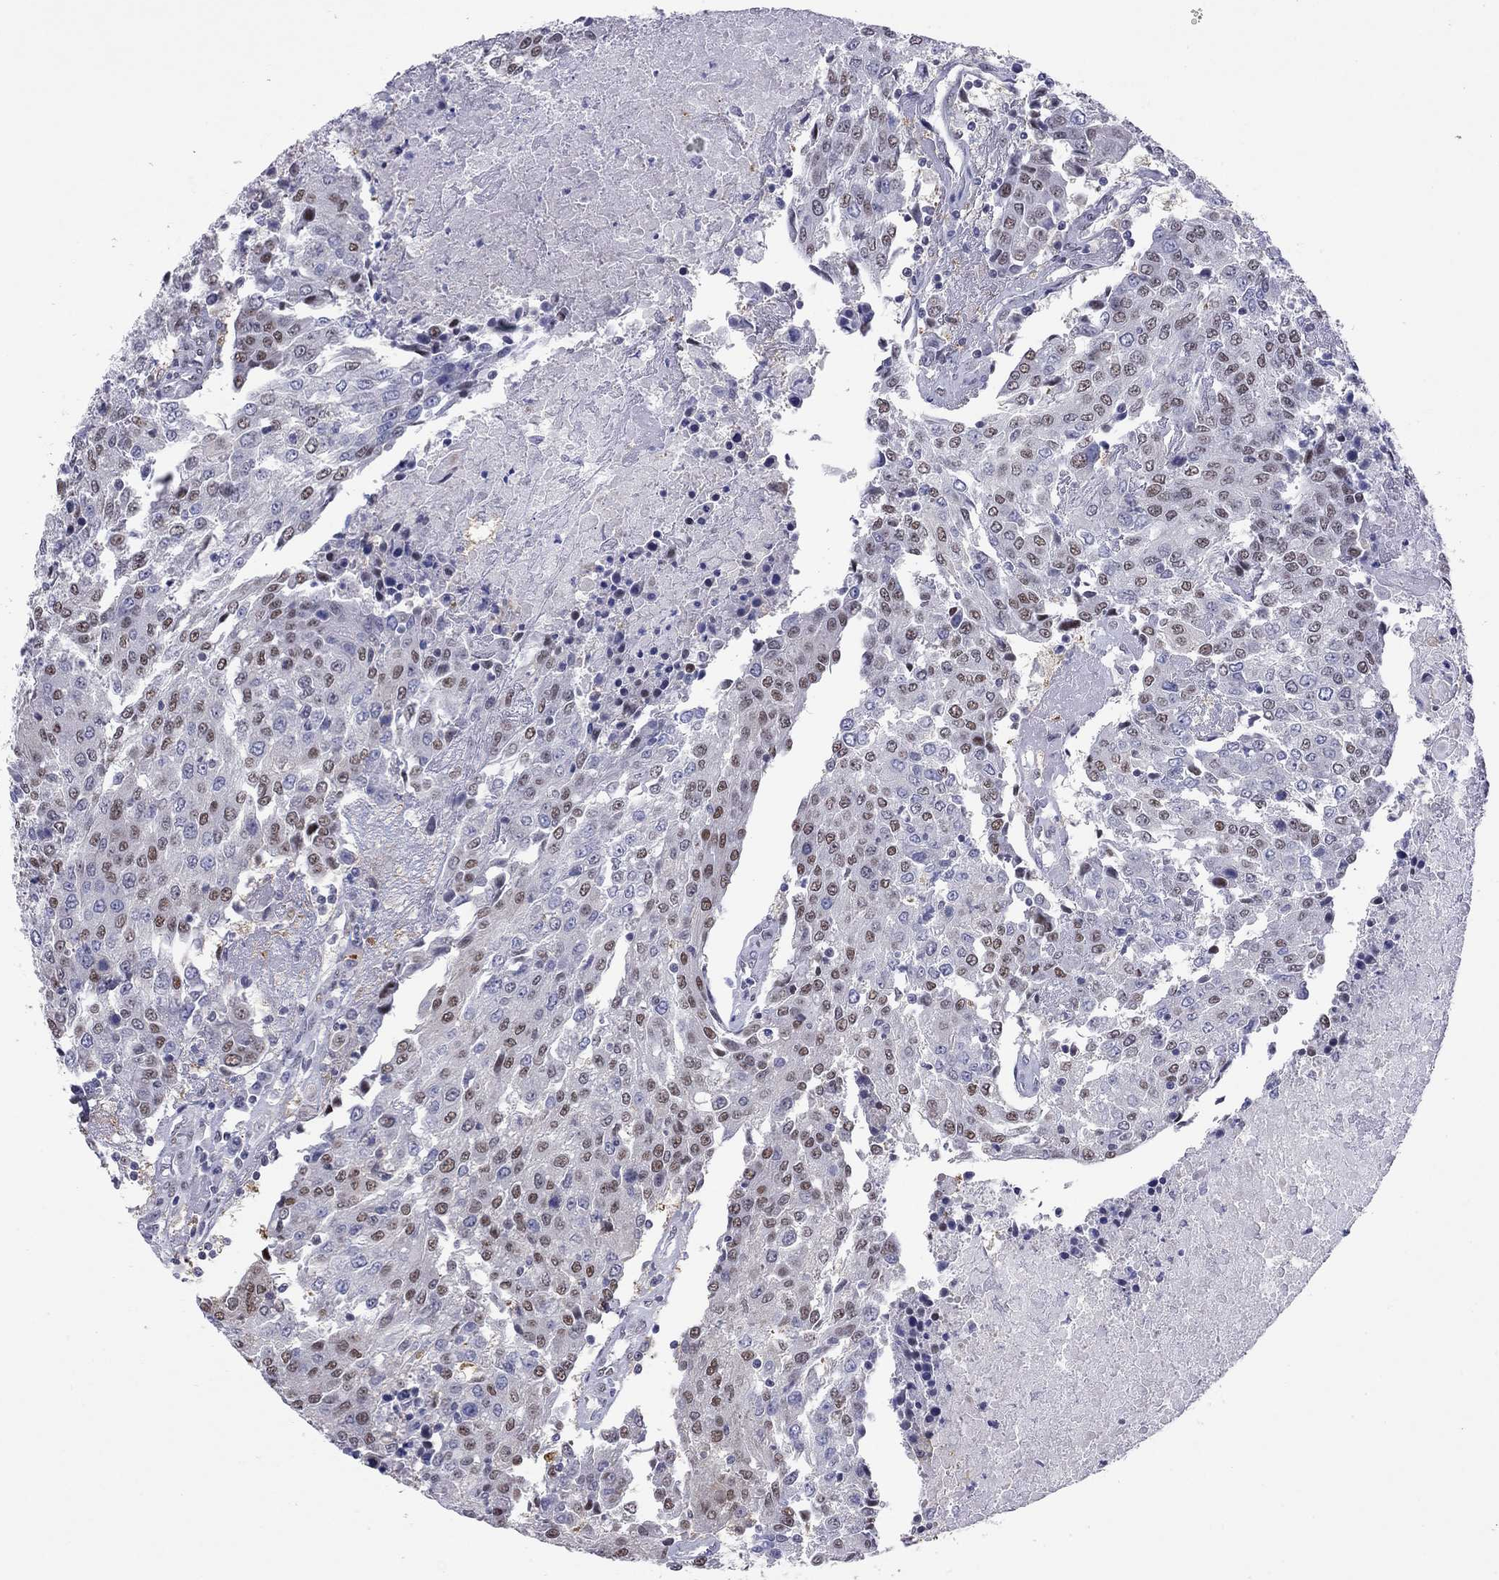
{"staining": {"intensity": "moderate", "quantity": "25%-75%", "location": "nuclear"}, "tissue": "urothelial cancer", "cell_type": "Tumor cells", "image_type": "cancer", "snomed": [{"axis": "morphology", "description": "Urothelial carcinoma, High grade"}, {"axis": "topography", "description": "Urinary bladder"}], "caption": "This photomicrograph reveals immunohistochemistry (IHC) staining of human urothelial carcinoma (high-grade), with medium moderate nuclear expression in approximately 25%-75% of tumor cells.", "gene": "DOT1L", "patient": {"sex": "female", "age": 85}}